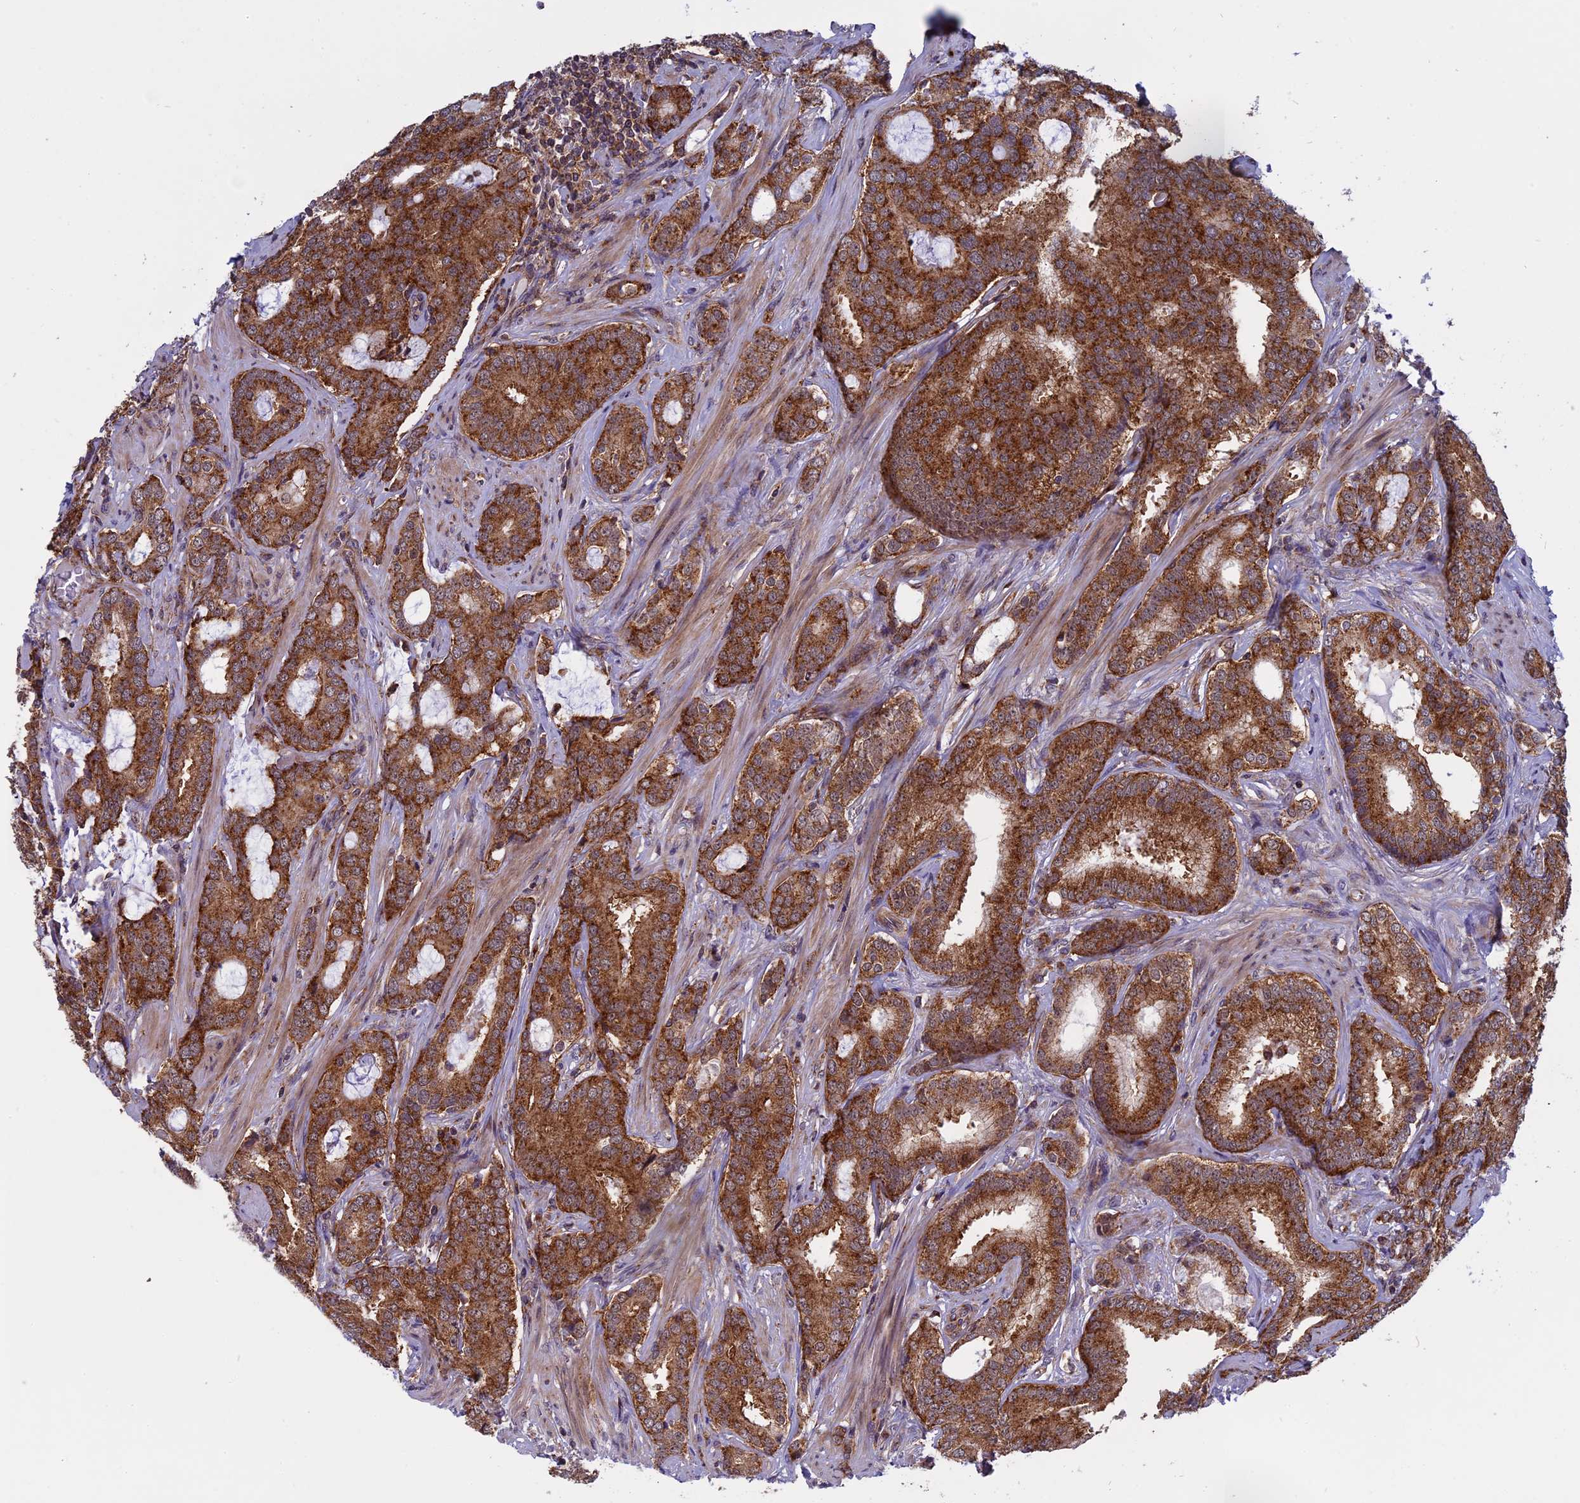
{"staining": {"intensity": "strong", "quantity": ">75%", "location": "cytoplasmic/membranous"}, "tissue": "prostate cancer", "cell_type": "Tumor cells", "image_type": "cancer", "snomed": [{"axis": "morphology", "description": "Adenocarcinoma, High grade"}, {"axis": "topography", "description": "Prostate"}], "caption": "High-power microscopy captured an immunohistochemistry (IHC) micrograph of adenocarcinoma (high-grade) (prostate), revealing strong cytoplasmic/membranous staining in approximately >75% of tumor cells. Nuclei are stained in blue.", "gene": "CLINT1", "patient": {"sex": "male", "age": 63}}